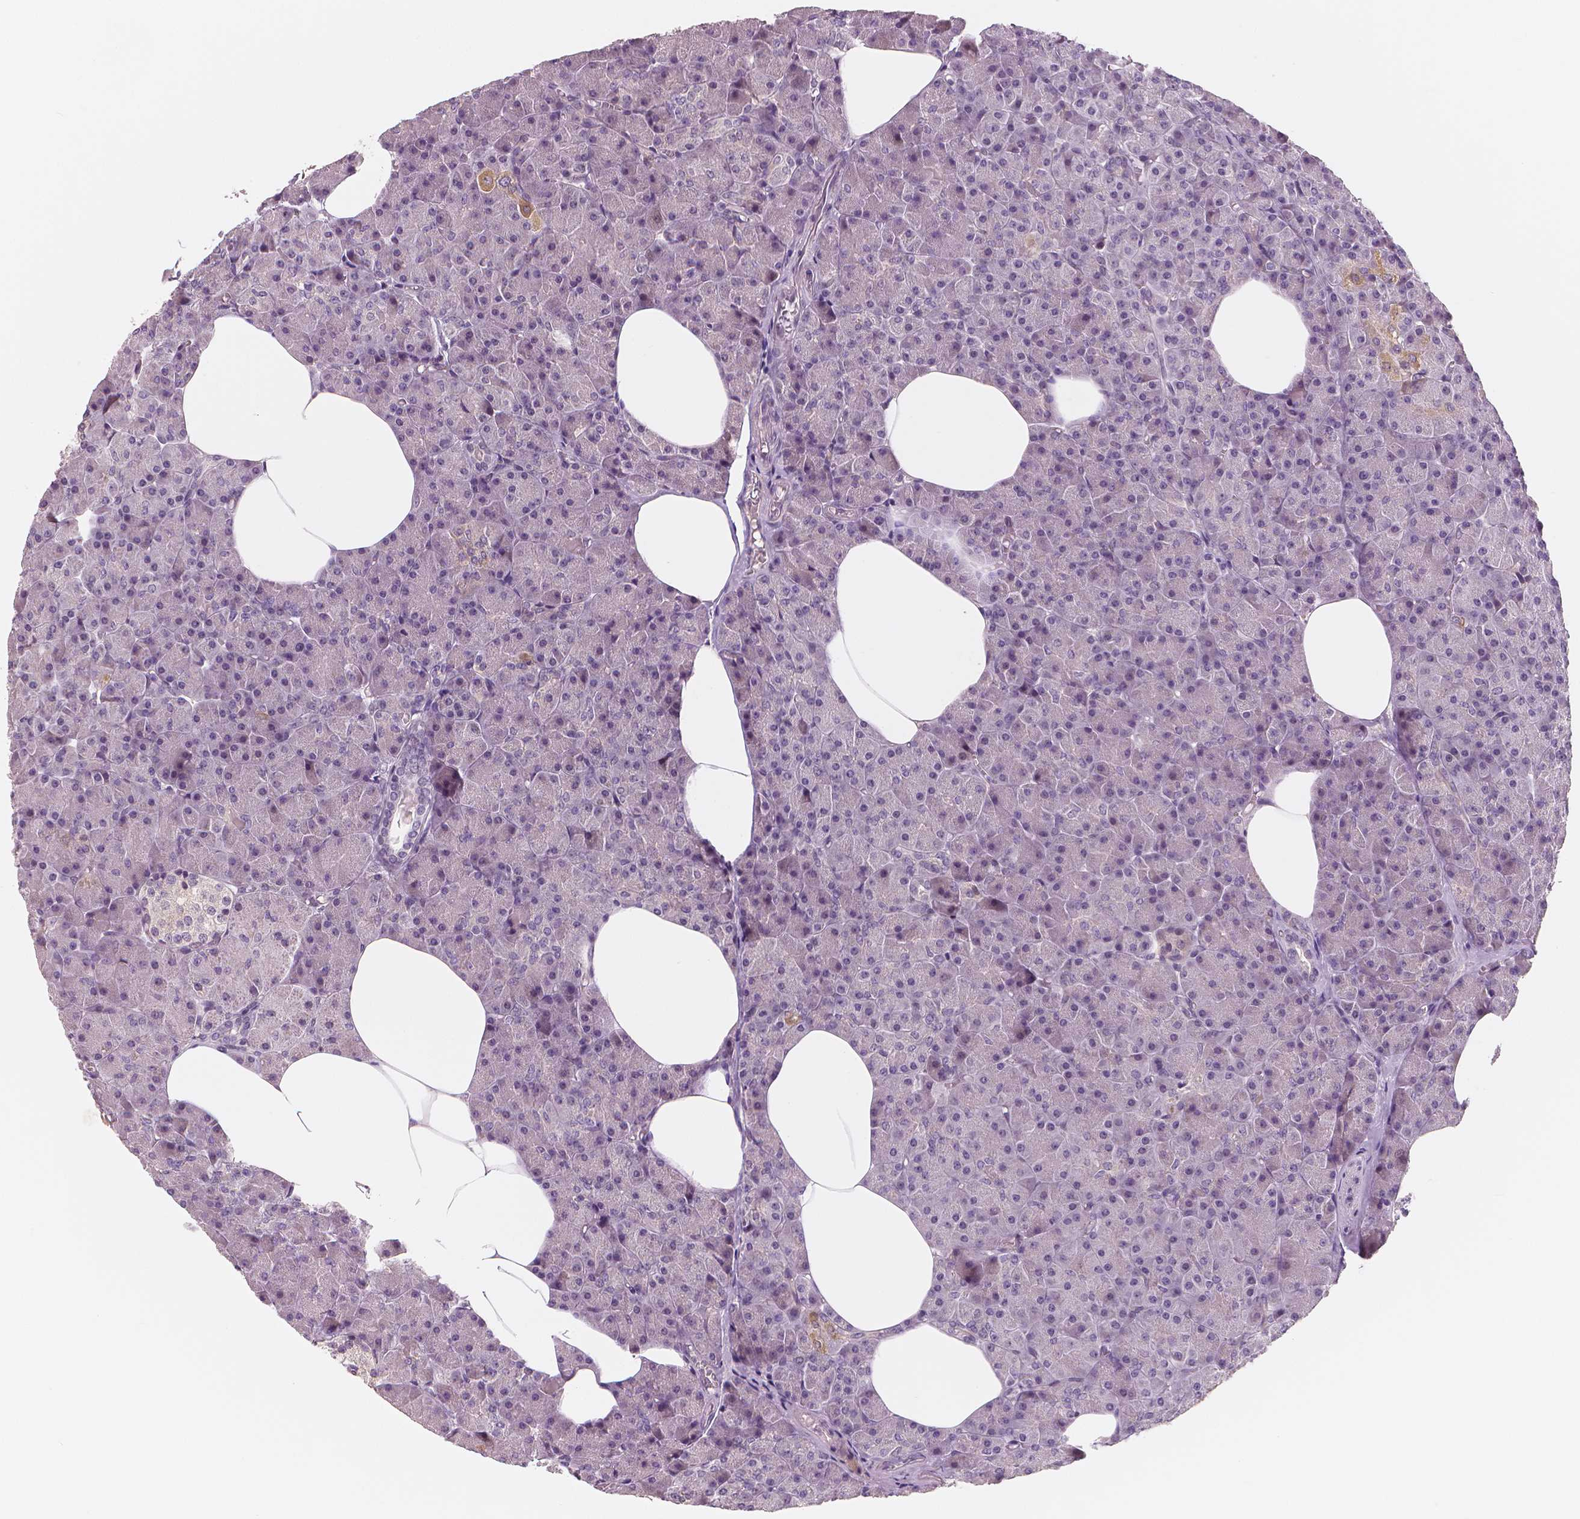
{"staining": {"intensity": "weak", "quantity": "<25%", "location": "cytoplasmic/membranous"}, "tissue": "pancreas", "cell_type": "Exocrine glandular cells", "image_type": "normal", "snomed": [{"axis": "morphology", "description": "Normal tissue, NOS"}, {"axis": "topography", "description": "Pancreas"}], "caption": "IHC image of benign human pancreas stained for a protein (brown), which shows no staining in exocrine glandular cells. (Brightfield microscopy of DAB immunohistochemistry at high magnification).", "gene": "RNASE7", "patient": {"sex": "female", "age": 45}}